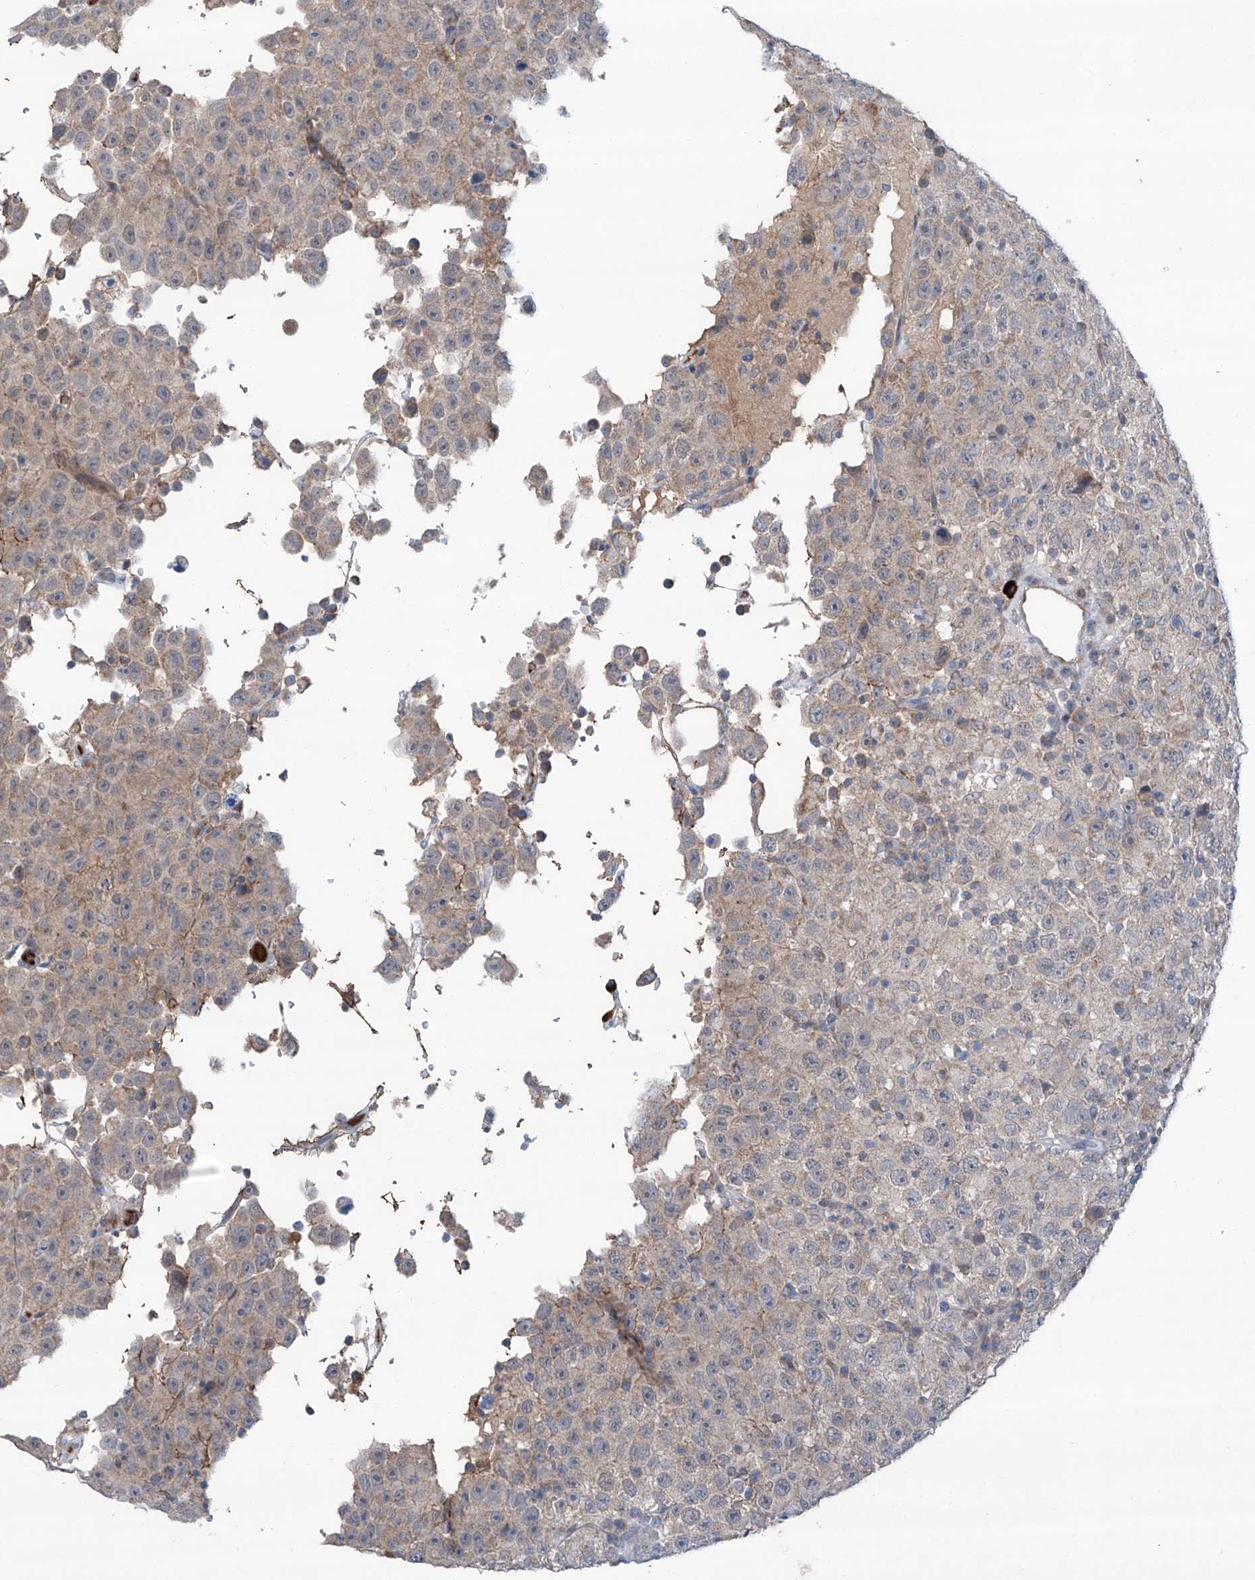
{"staining": {"intensity": "weak", "quantity": "<25%", "location": "cytoplasmic/membranous"}, "tissue": "testis cancer", "cell_type": "Tumor cells", "image_type": "cancer", "snomed": [{"axis": "morphology", "description": "Seminoma, NOS"}, {"axis": "topography", "description": "Testis"}], "caption": "Image shows no significant protein positivity in tumor cells of testis cancer (seminoma).", "gene": "SIX4", "patient": {"sex": "male", "age": 41}}